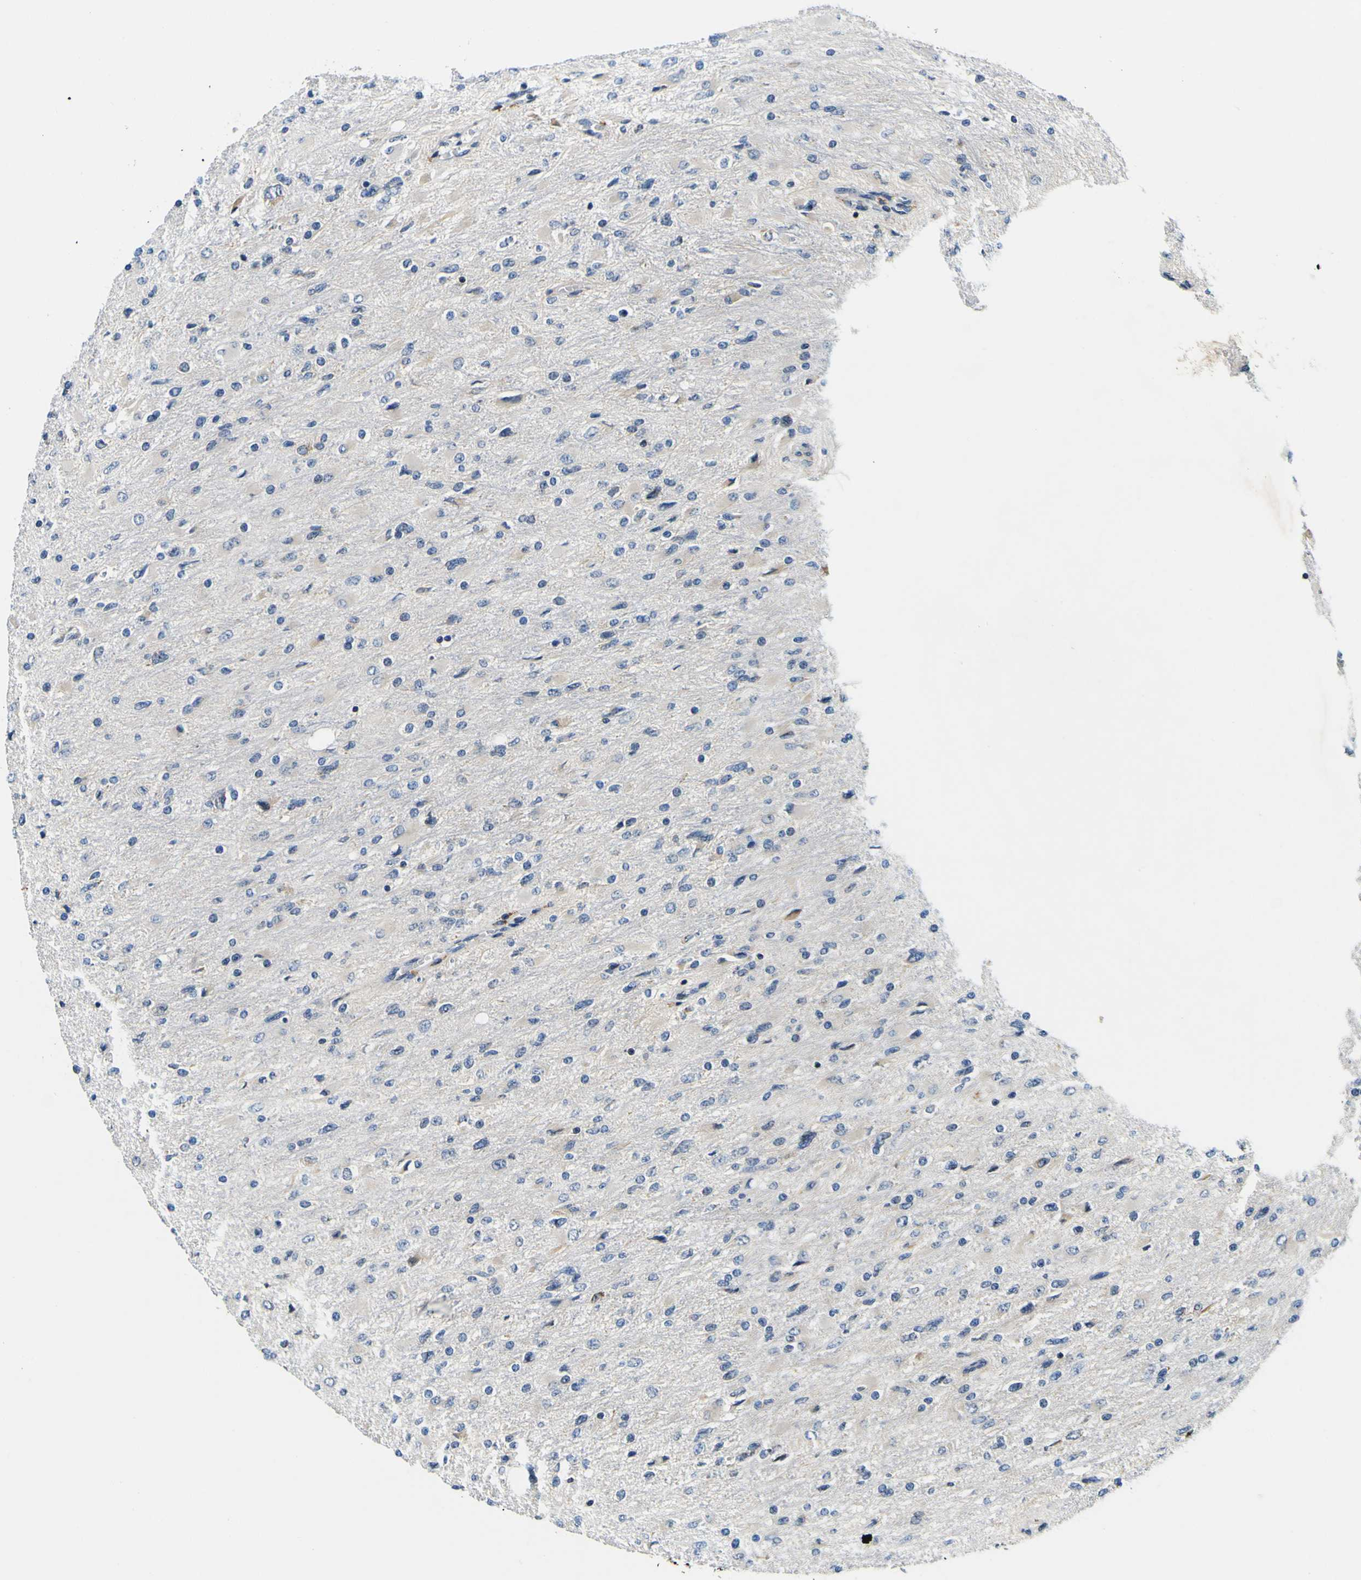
{"staining": {"intensity": "negative", "quantity": "none", "location": "none"}, "tissue": "glioma", "cell_type": "Tumor cells", "image_type": "cancer", "snomed": [{"axis": "morphology", "description": "Glioma, malignant, High grade"}, {"axis": "topography", "description": "Cerebral cortex"}], "caption": "Image shows no significant protein positivity in tumor cells of malignant high-grade glioma. (DAB immunohistochemistry (IHC) visualized using brightfield microscopy, high magnification).", "gene": "NLRP3", "patient": {"sex": "female", "age": 36}}